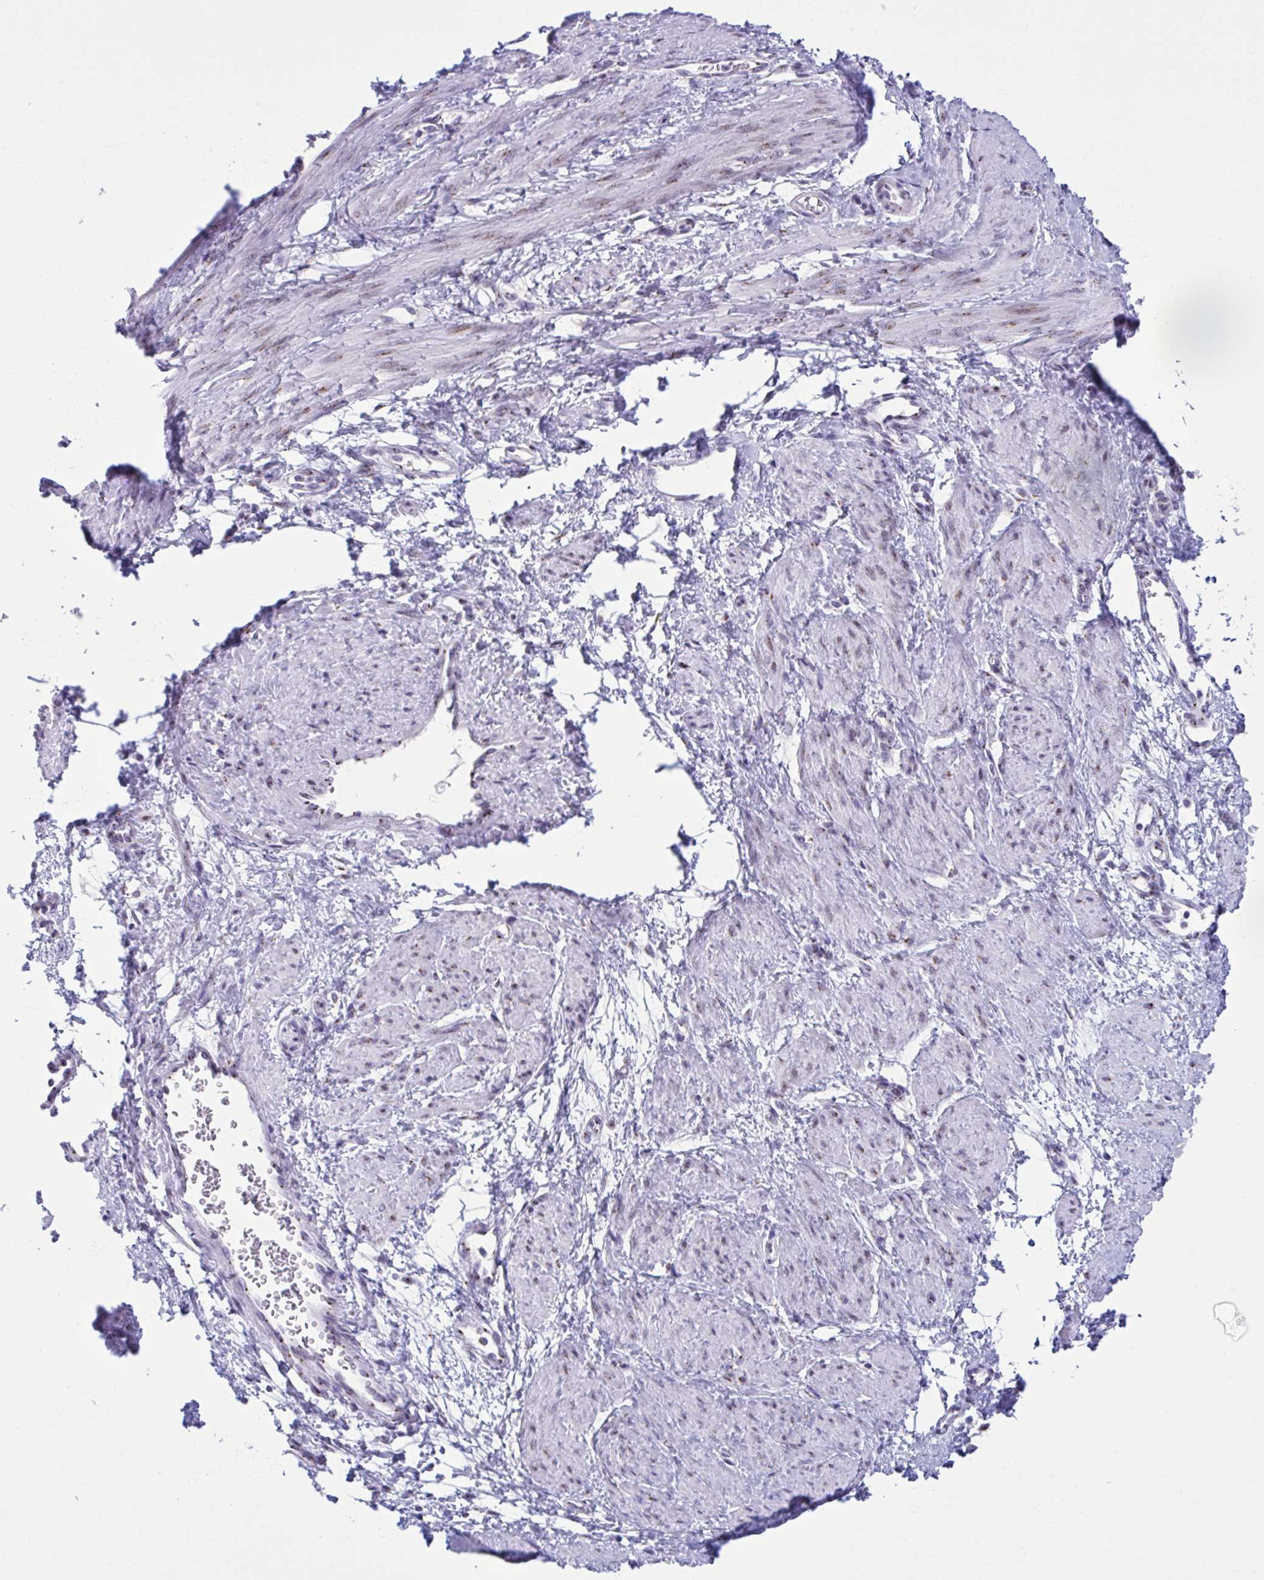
{"staining": {"intensity": "weak", "quantity": "25%-75%", "location": "cytoplasmic/membranous"}, "tissue": "smooth muscle", "cell_type": "Smooth muscle cells", "image_type": "normal", "snomed": [{"axis": "morphology", "description": "Normal tissue, NOS"}, {"axis": "topography", "description": "Smooth muscle"}, {"axis": "topography", "description": "Uterus"}], "caption": "Approximately 25%-75% of smooth muscle cells in unremarkable human smooth muscle exhibit weak cytoplasmic/membranous protein staining as visualized by brown immunohistochemical staining.", "gene": "ZNF682", "patient": {"sex": "female", "age": 39}}